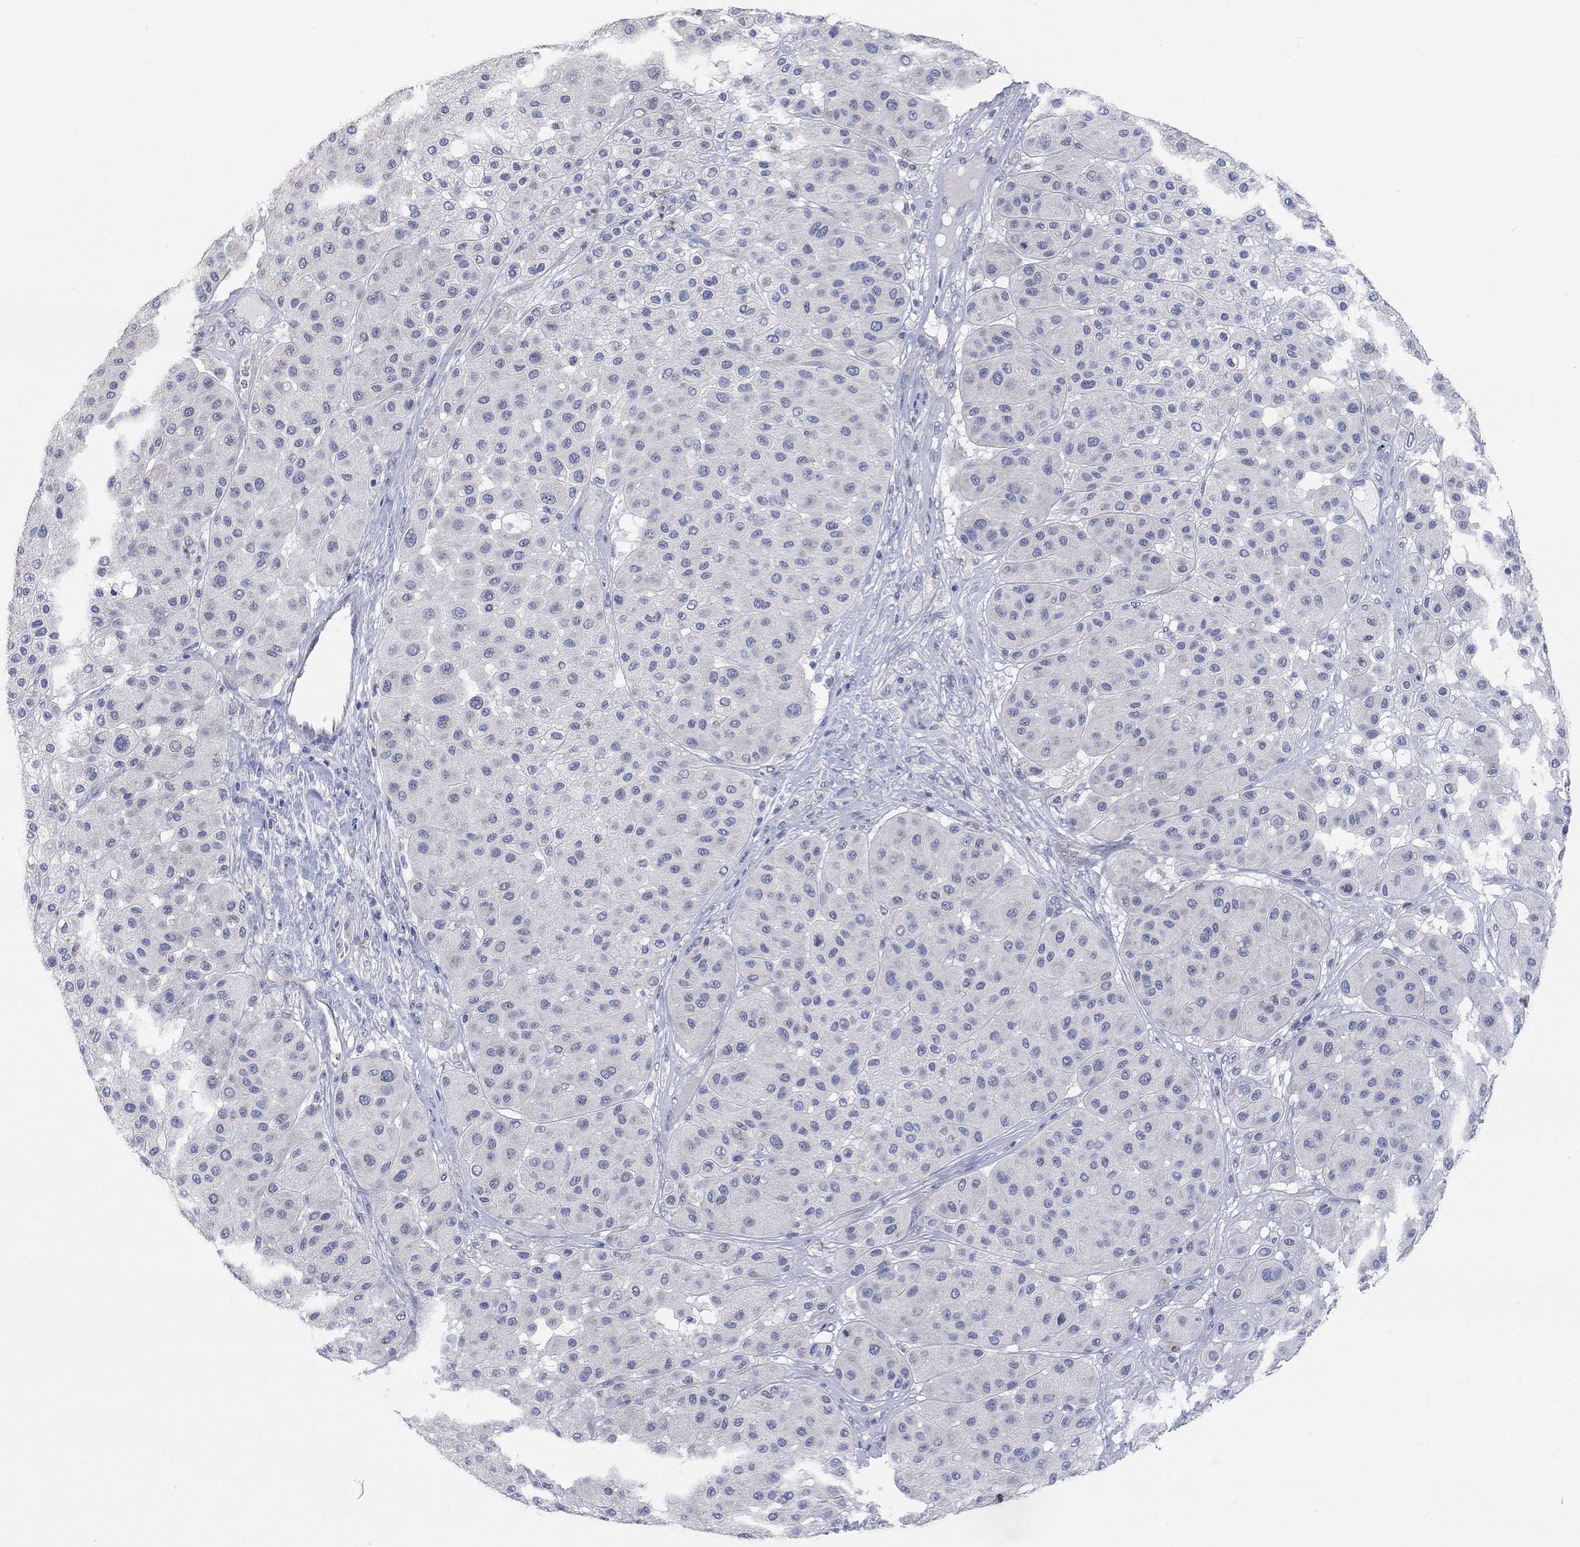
{"staining": {"intensity": "negative", "quantity": "none", "location": "none"}, "tissue": "melanoma", "cell_type": "Tumor cells", "image_type": "cancer", "snomed": [{"axis": "morphology", "description": "Malignant melanoma, Metastatic site"}, {"axis": "topography", "description": "Smooth muscle"}], "caption": "Photomicrograph shows no protein positivity in tumor cells of melanoma tissue.", "gene": "NLRP14", "patient": {"sex": "male", "age": 41}}